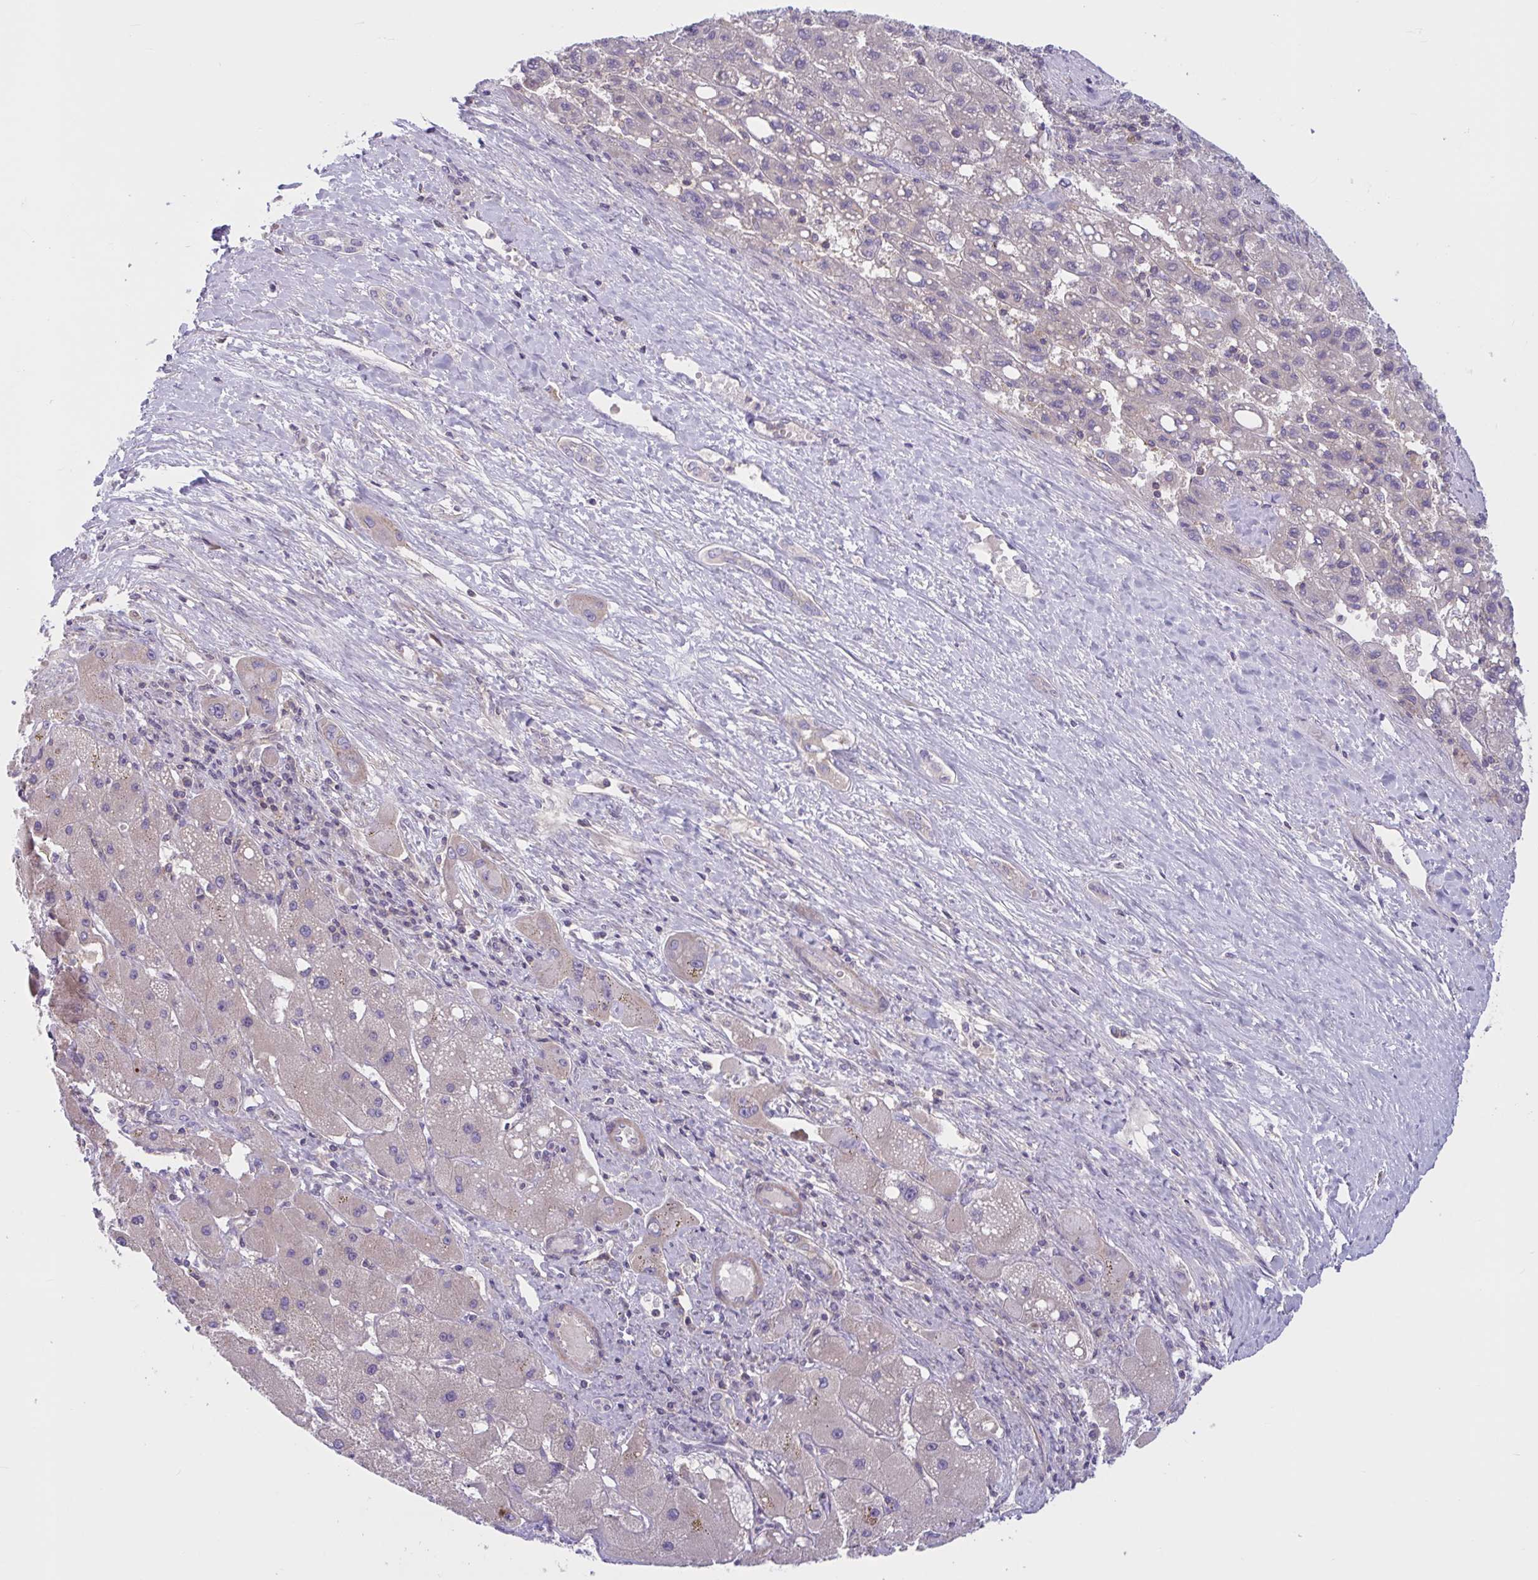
{"staining": {"intensity": "negative", "quantity": "none", "location": "none"}, "tissue": "liver cancer", "cell_type": "Tumor cells", "image_type": "cancer", "snomed": [{"axis": "morphology", "description": "Carcinoma, Hepatocellular, NOS"}, {"axis": "topography", "description": "Liver"}], "caption": "Liver cancer was stained to show a protein in brown. There is no significant expression in tumor cells.", "gene": "WNT9B", "patient": {"sex": "female", "age": 82}}